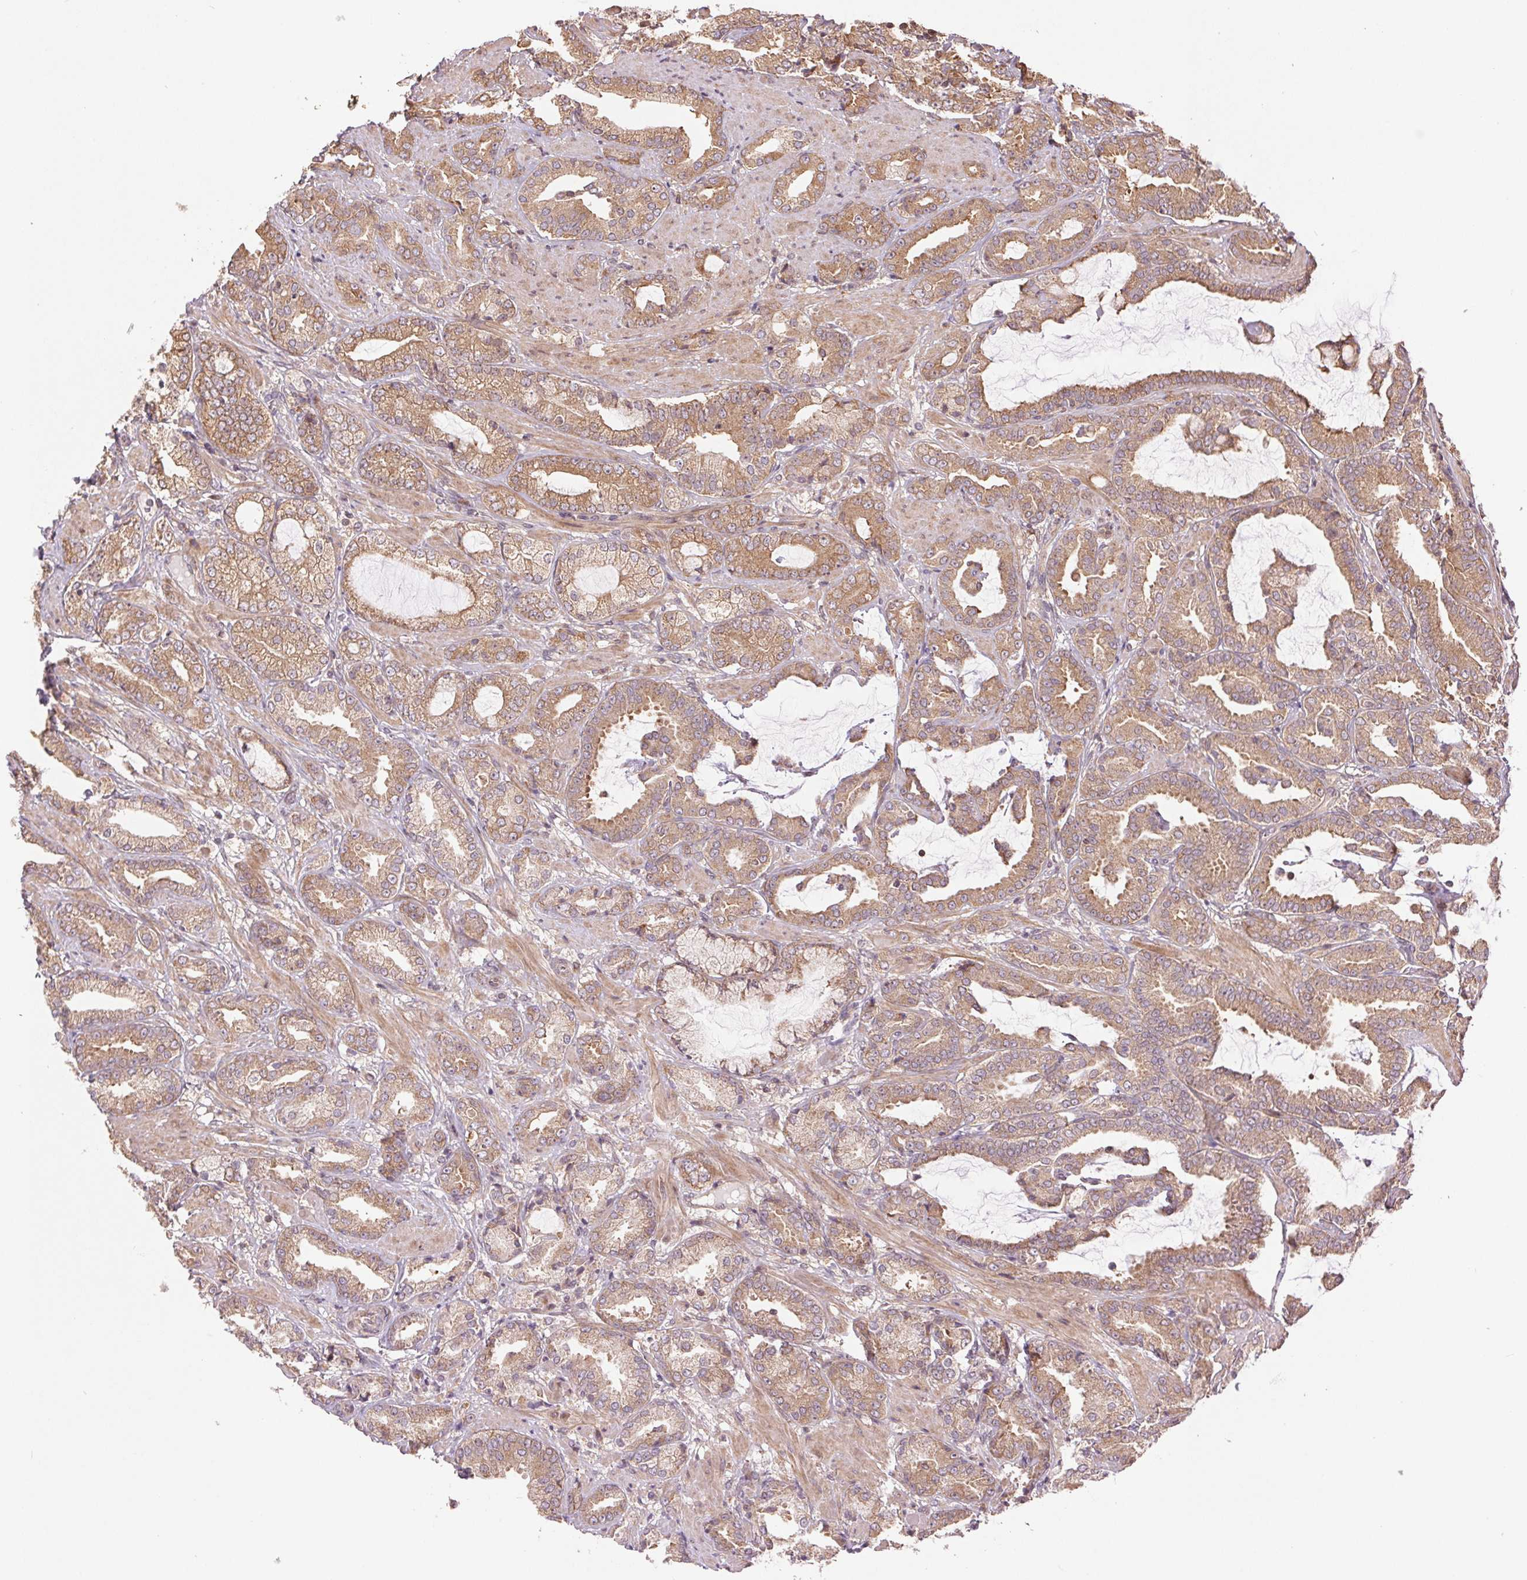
{"staining": {"intensity": "moderate", "quantity": ">75%", "location": "cytoplasmic/membranous"}, "tissue": "prostate cancer", "cell_type": "Tumor cells", "image_type": "cancer", "snomed": [{"axis": "morphology", "description": "Adenocarcinoma, High grade"}, {"axis": "topography", "description": "Prostate"}], "caption": "Adenocarcinoma (high-grade) (prostate) was stained to show a protein in brown. There is medium levels of moderate cytoplasmic/membranous staining in approximately >75% of tumor cells.", "gene": "BTF3L4", "patient": {"sex": "male", "age": 56}}